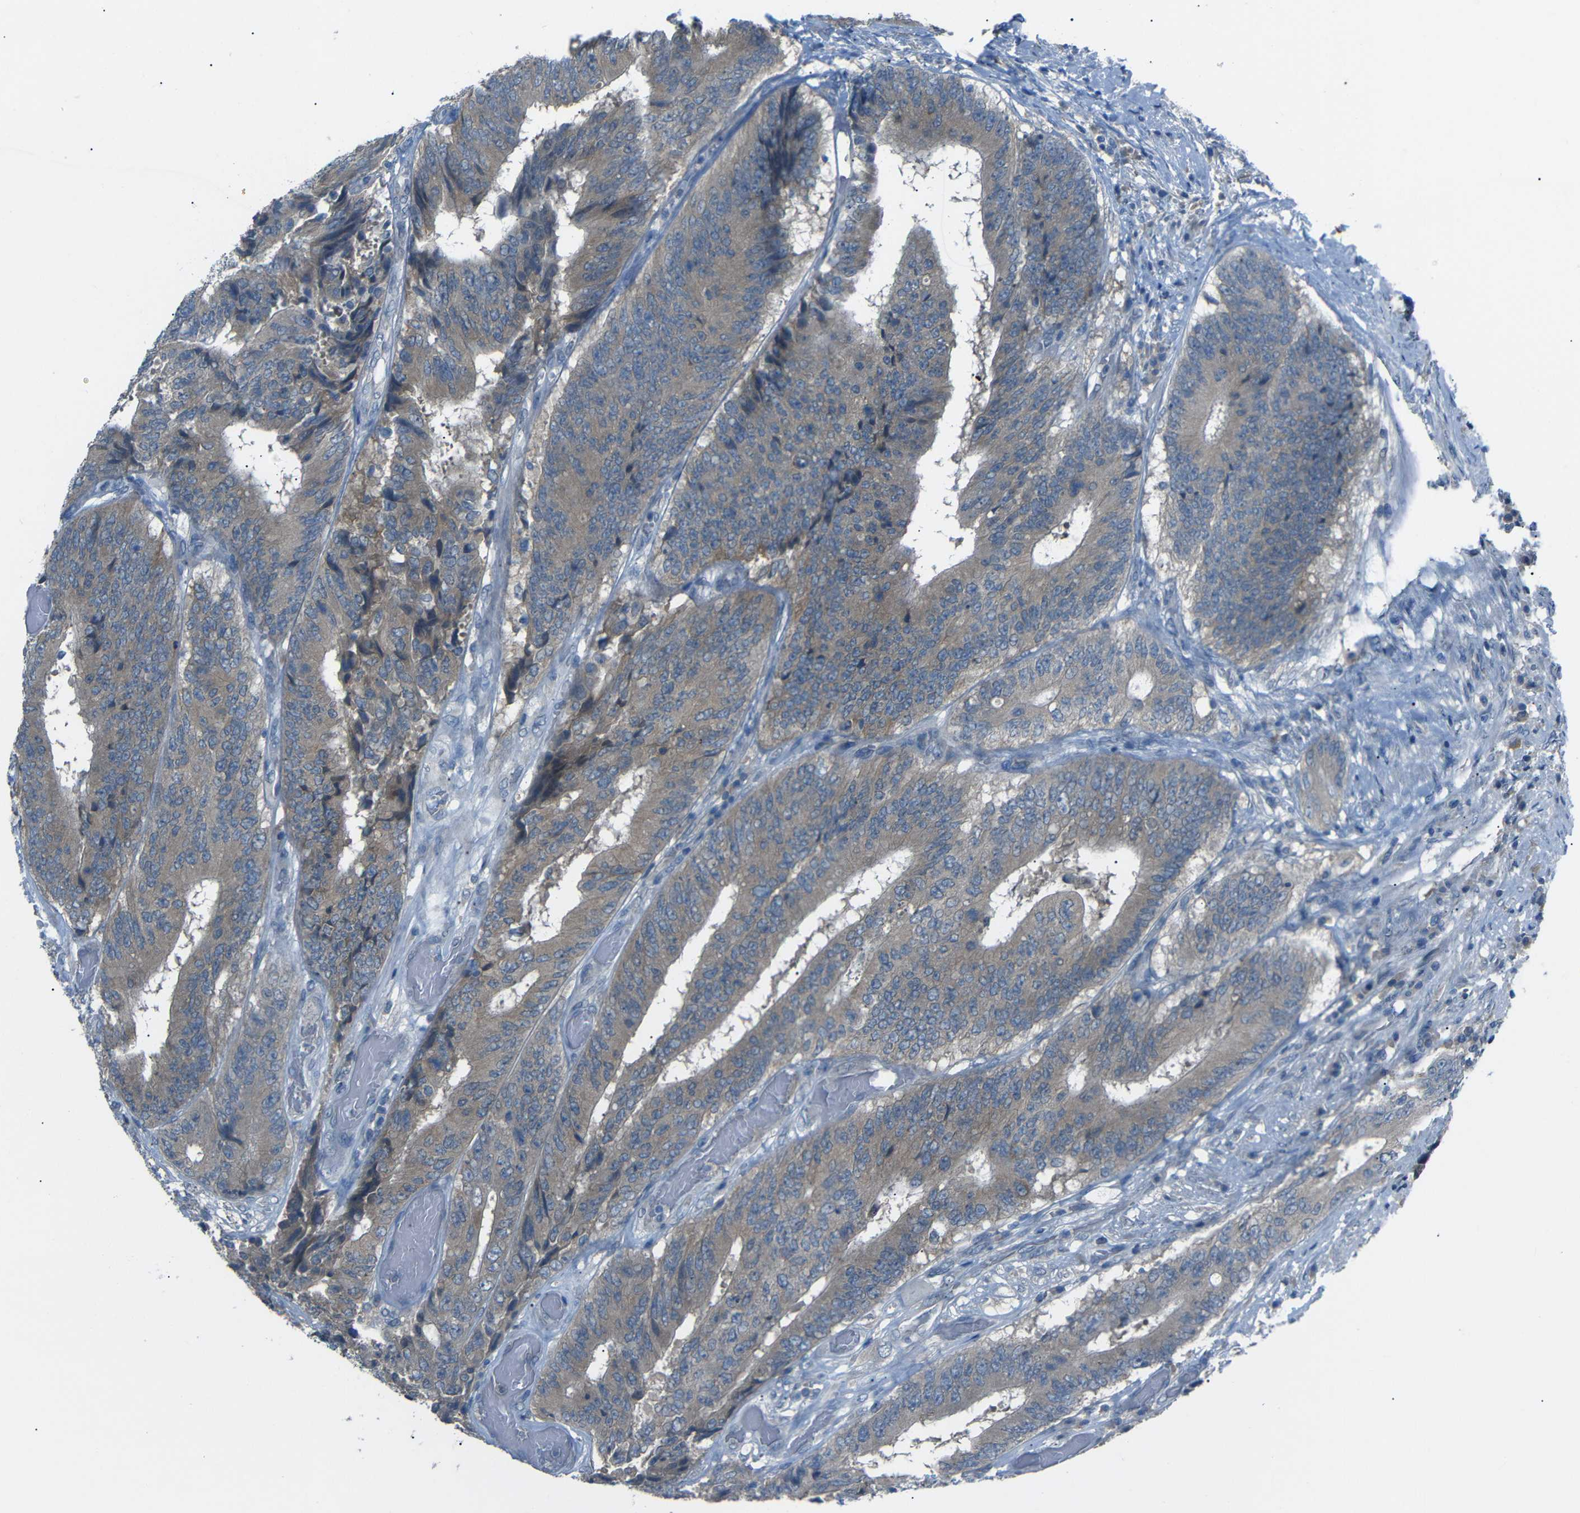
{"staining": {"intensity": "weak", "quantity": ">75%", "location": "cytoplasmic/membranous"}, "tissue": "colorectal cancer", "cell_type": "Tumor cells", "image_type": "cancer", "snomed": [{"axis": "morphology", "description": "Adenocarcinoma, NOS"}, {"axis": "topography", "description": "Rectum"}], "caption": "Protein expression analysis of human colorectal cancer (adenocarcinoma) reveals weak cytoplasmic/membranous expression in about >75% of tumor cells.", "gene": "C6orf89", "patient": {"sex": "male", "age": 72}}